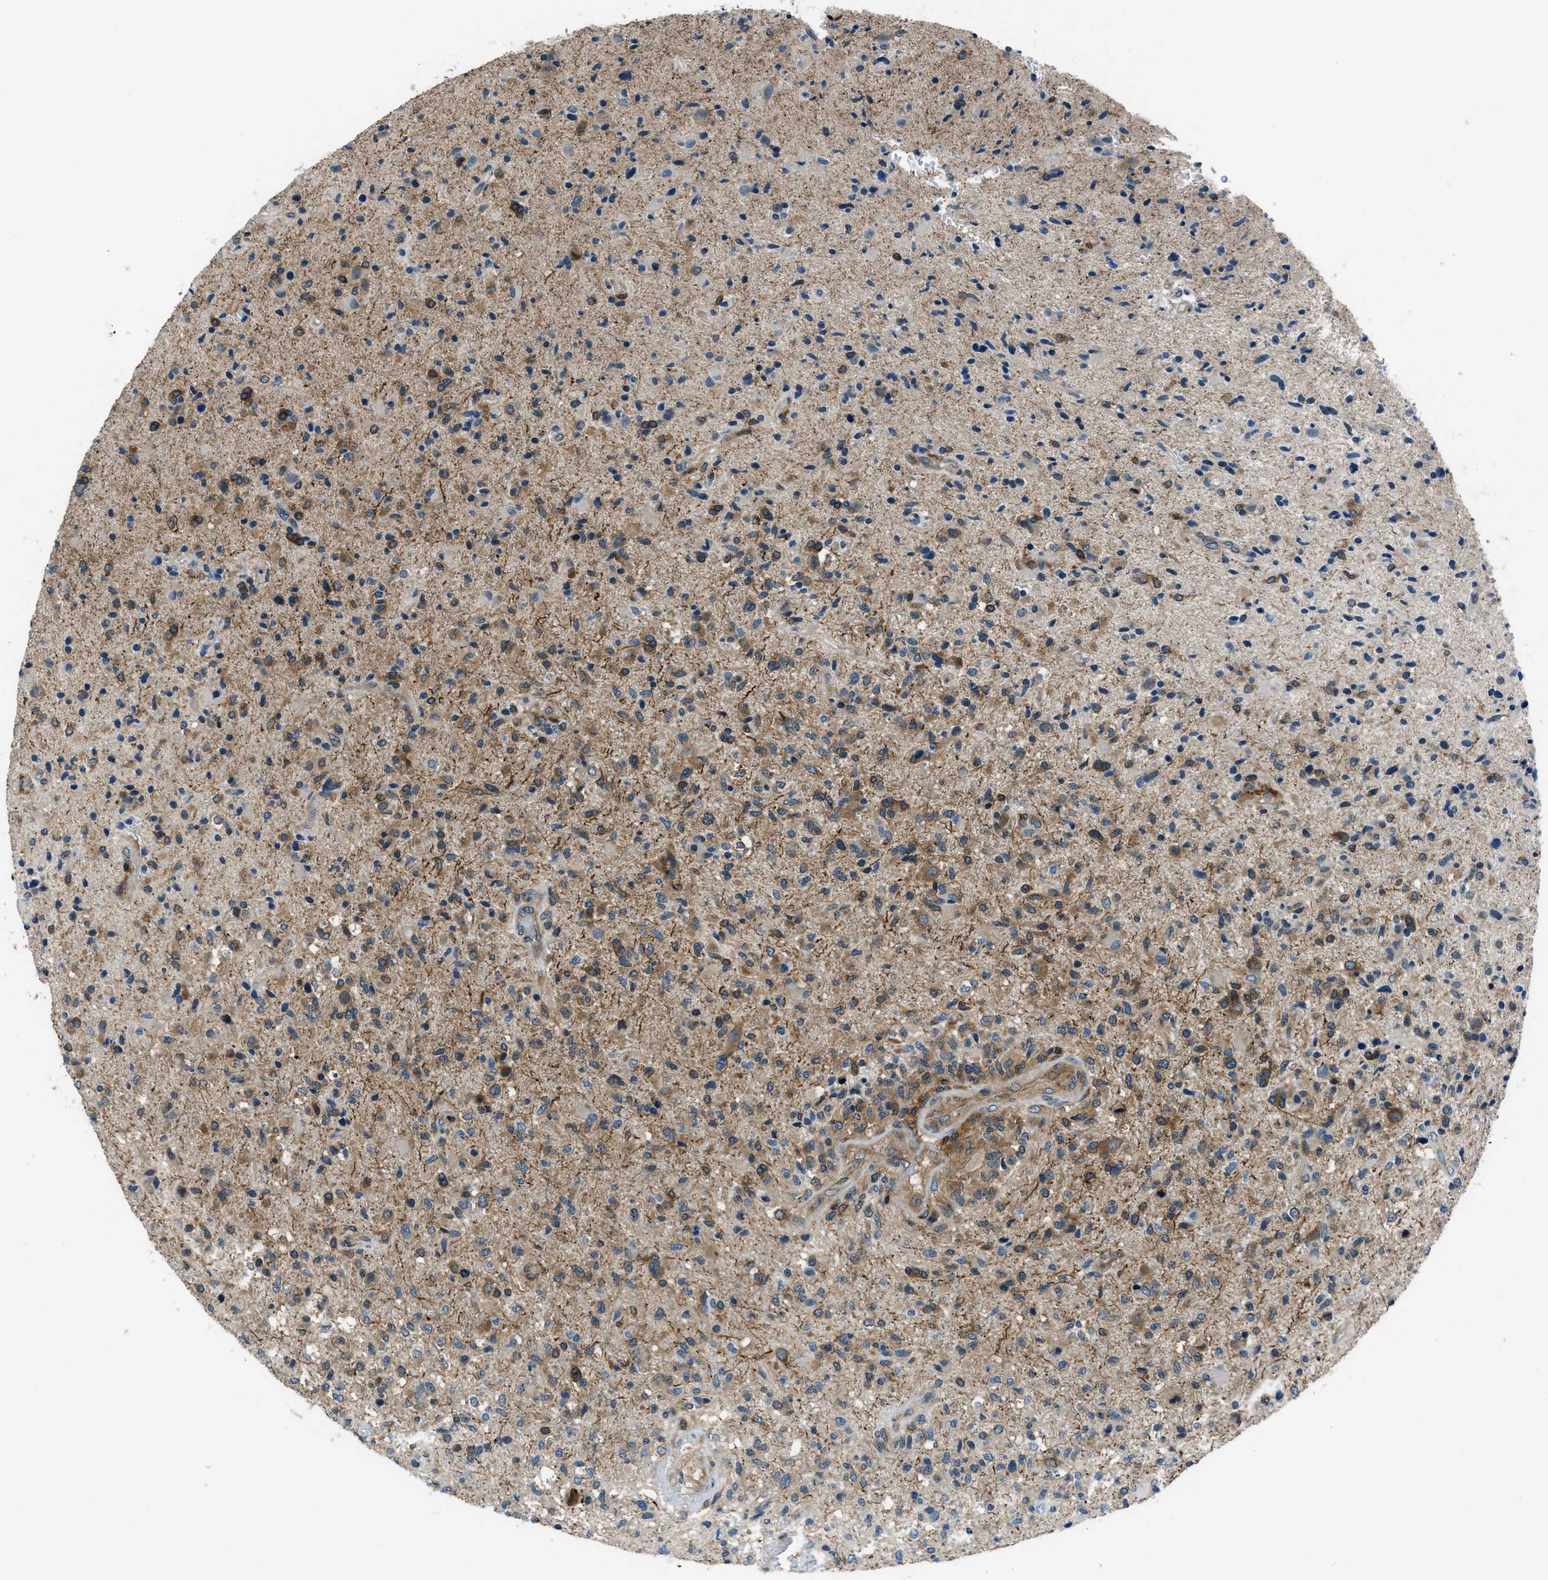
{"staining": {"intensity": "moderate", "quantity": "25%-75%", "location": "cytoplasmic/membranous"}, "tissue": "glioma", "cell_type": "Tumor cells", "image_type": "cancer", "snomed": [{"axis": "morphology", "description": "Glioma, malignant, High grade"}, {"axis": "topography", "description": "Brain"}], "caption": "Tumor cells reveal medium levels of moderate cytoplasmic/membranous staining in about 25%-75% of cells in glioma.", "gene": "ARFGAP2", "patient": {"sex": "male", "age": 72}}